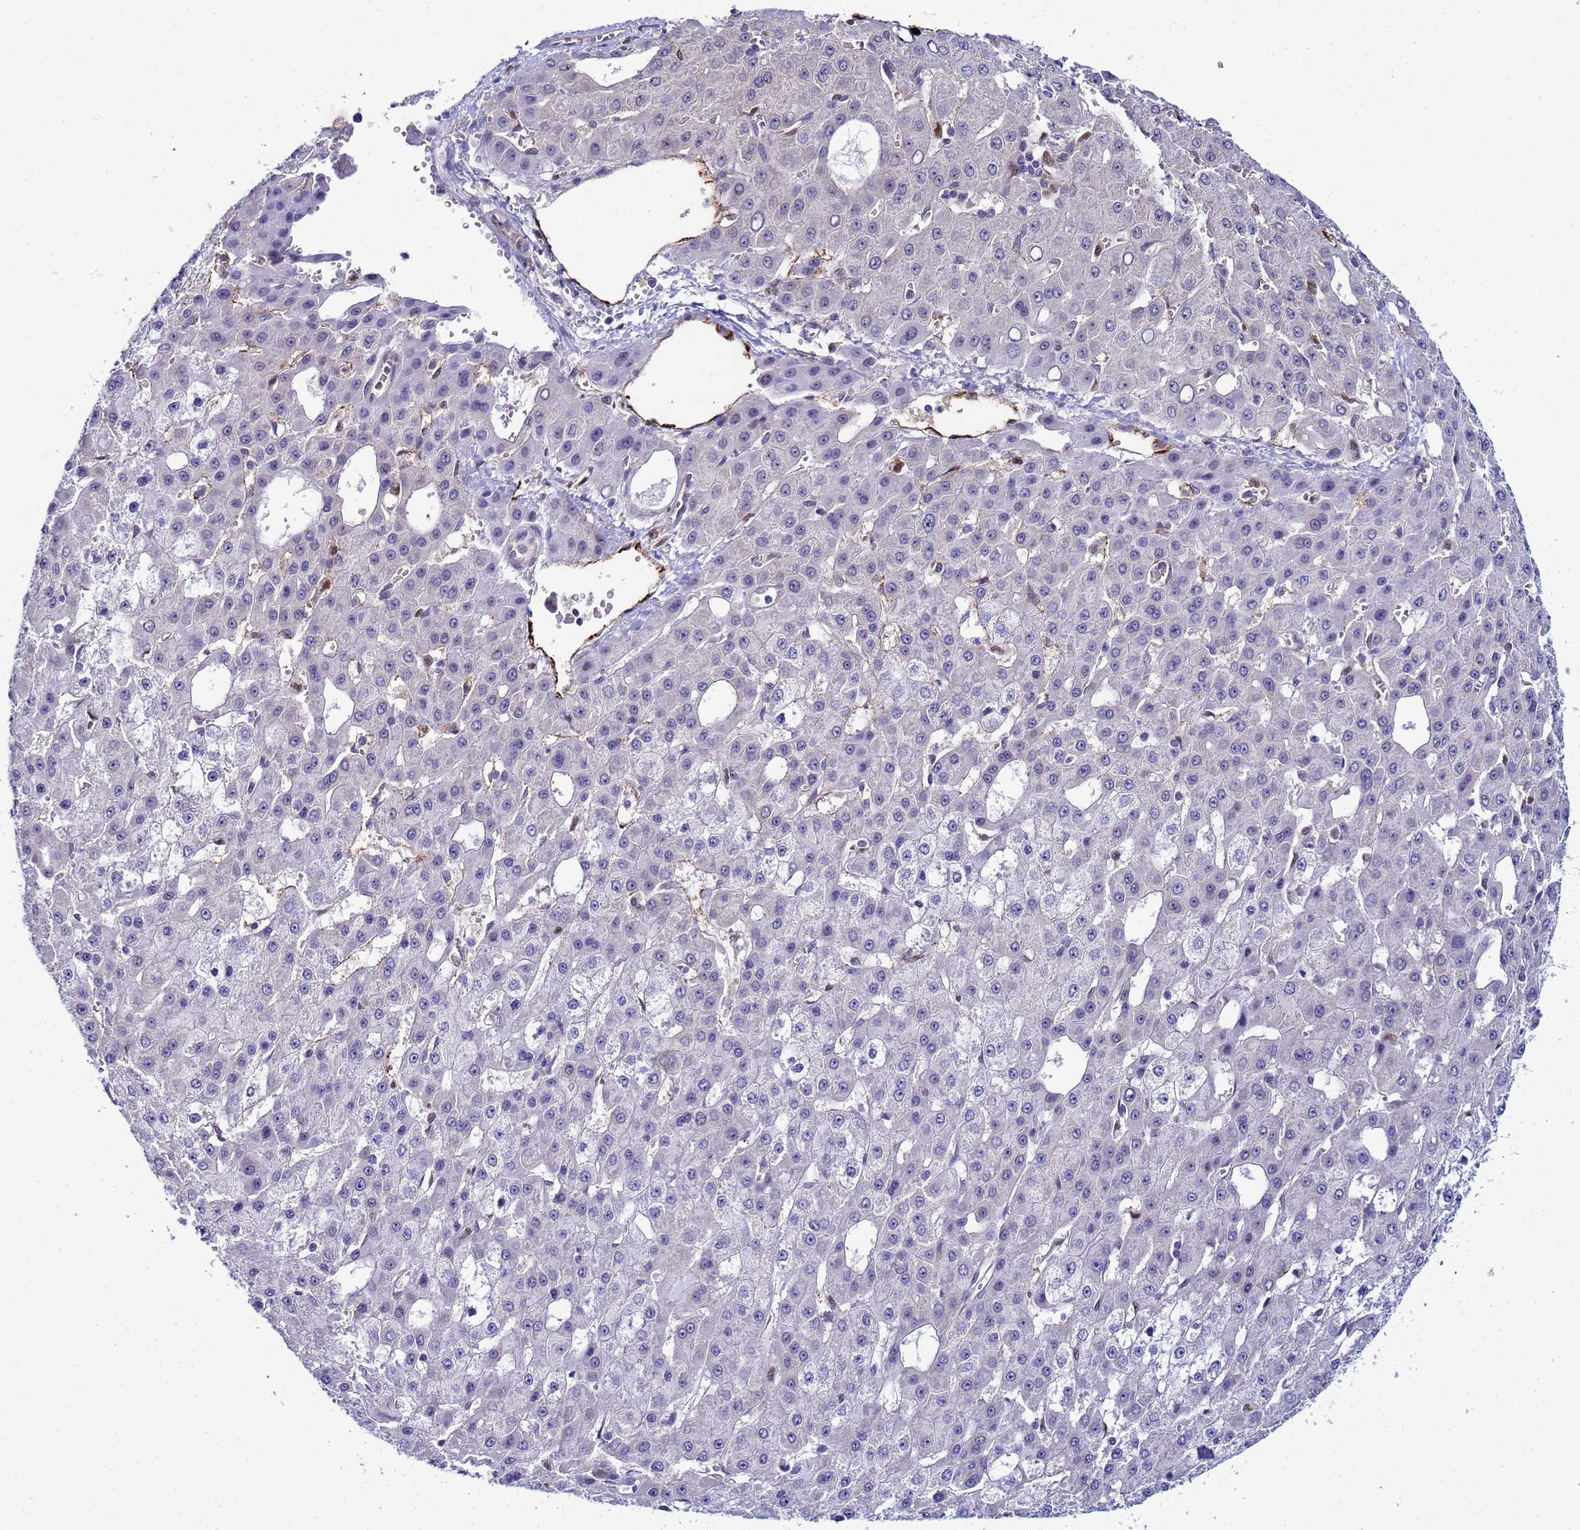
{"staining": {"intensity": "negative", "quantity": "none", "location": "none"}, "tissue": "liver cancer", "cell_type": "Tumor cells", "image_type": "cancer", "snomed": [{"axis": "morphology", "description": "Carcinoma, Hepatocellular, NOS"}, {"axis": "topography", "description": "Liver"}], "caption": "High power microscopy micrograph of an immunohistochemistry (IHC) image of liver hepatocellular carcinoma, revealing no significant staining in tumor cells. (IHC, brightfield microscopy, high magnification).", "gene": "SLC25A37", "patient": {"sex": "male", "age": 47}}